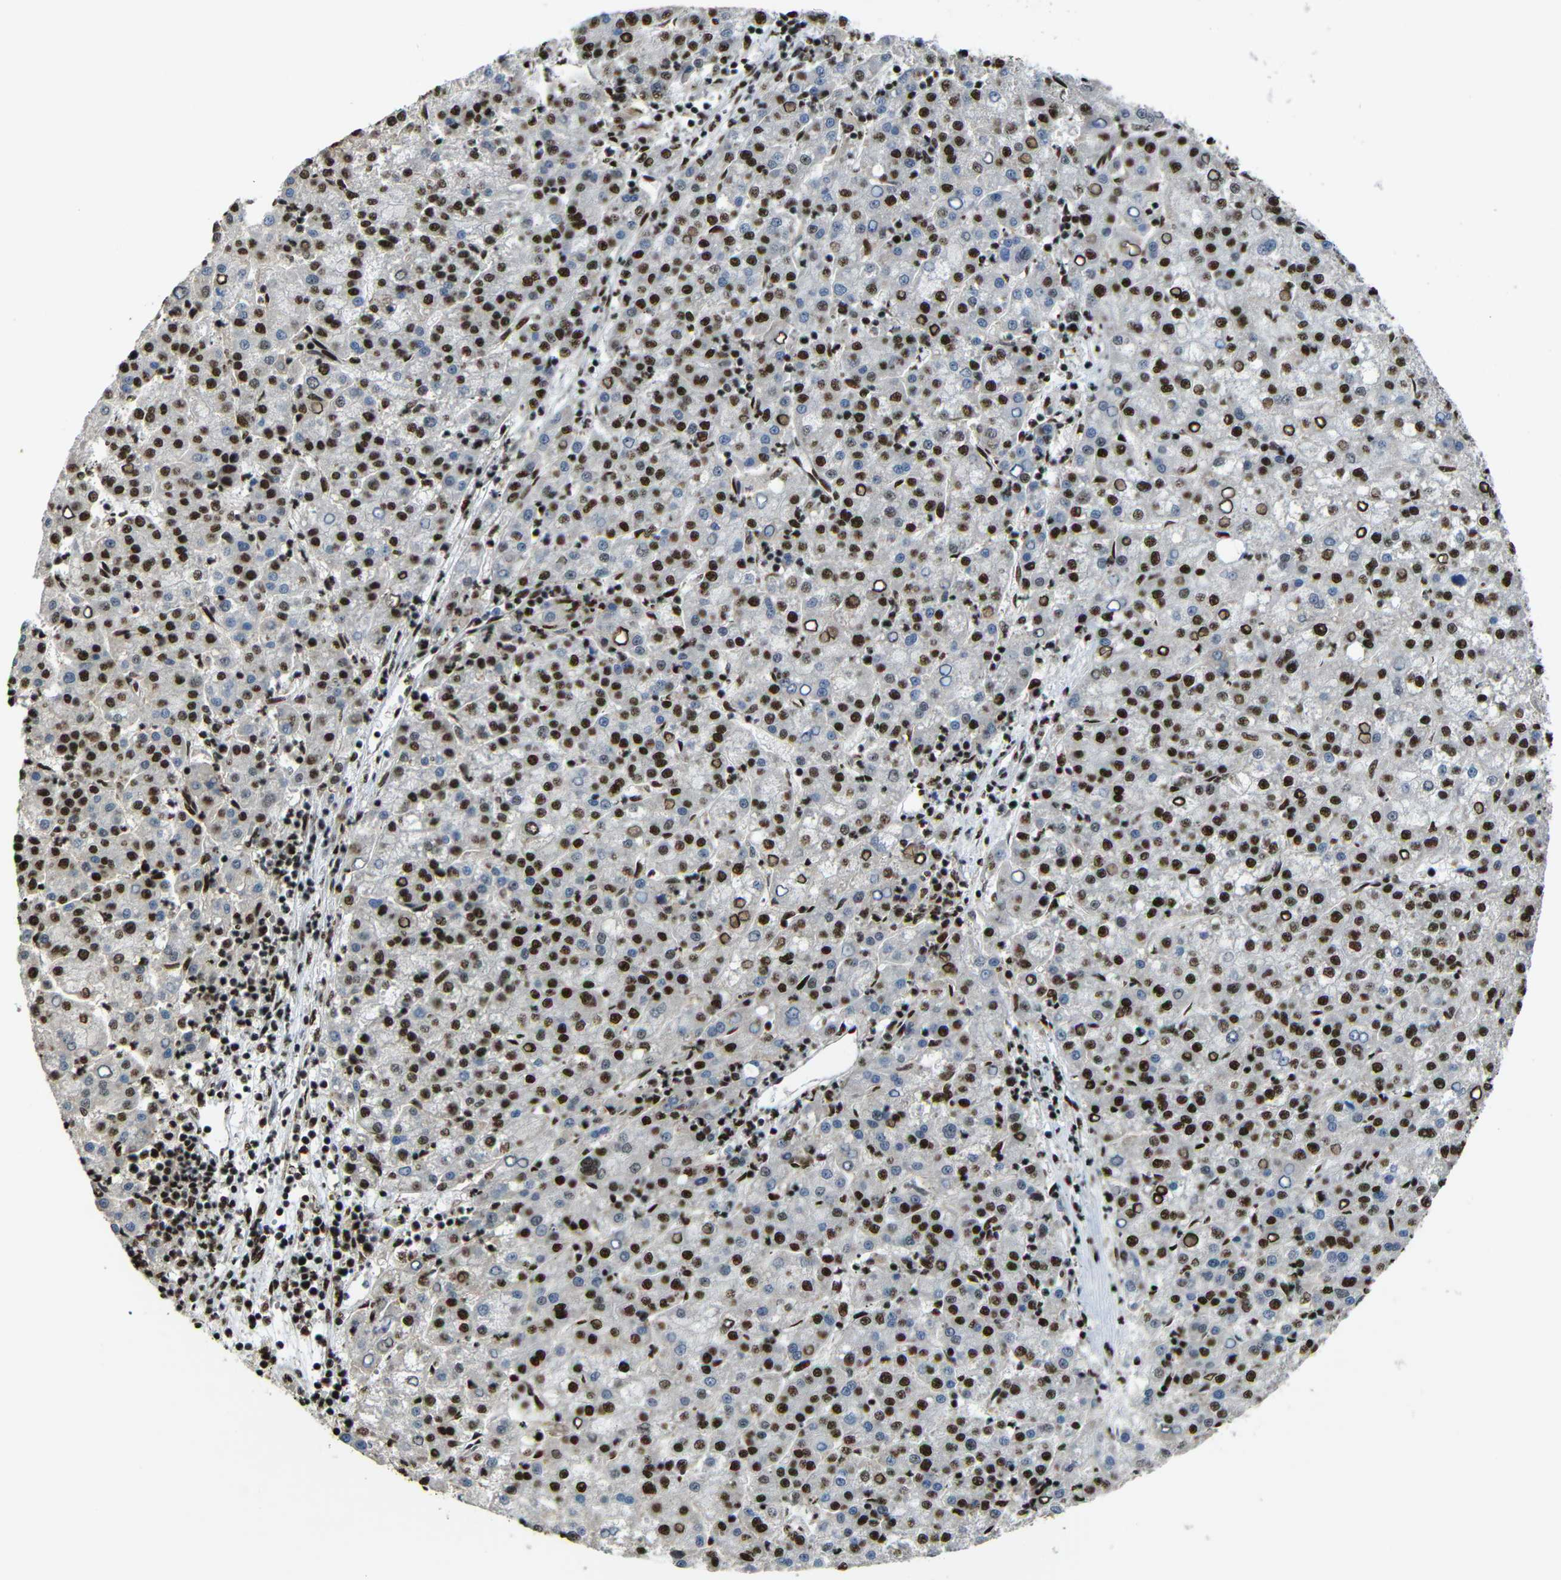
{"staining": {"intensity": "strong", "quantity": "25%-75%", "location": "nuclear"}, "tissue": "liver cancer", "cell_type": "Tumor cells", "image_type": "cancer", "snomed": [{"axis": "morphology", "description": "Carcinoma, Hepatocellular, NOS"}, {"axis": "topography", "description": "Liver"}], "caption": "The micrograph exhibits a brown stain indicating the presence of a protein in the nuclear of tumor cells in hepatocellular carcinoma (liver).", "gene": "TCF7L2", "patient": {"sex": "female", "age": 58}}